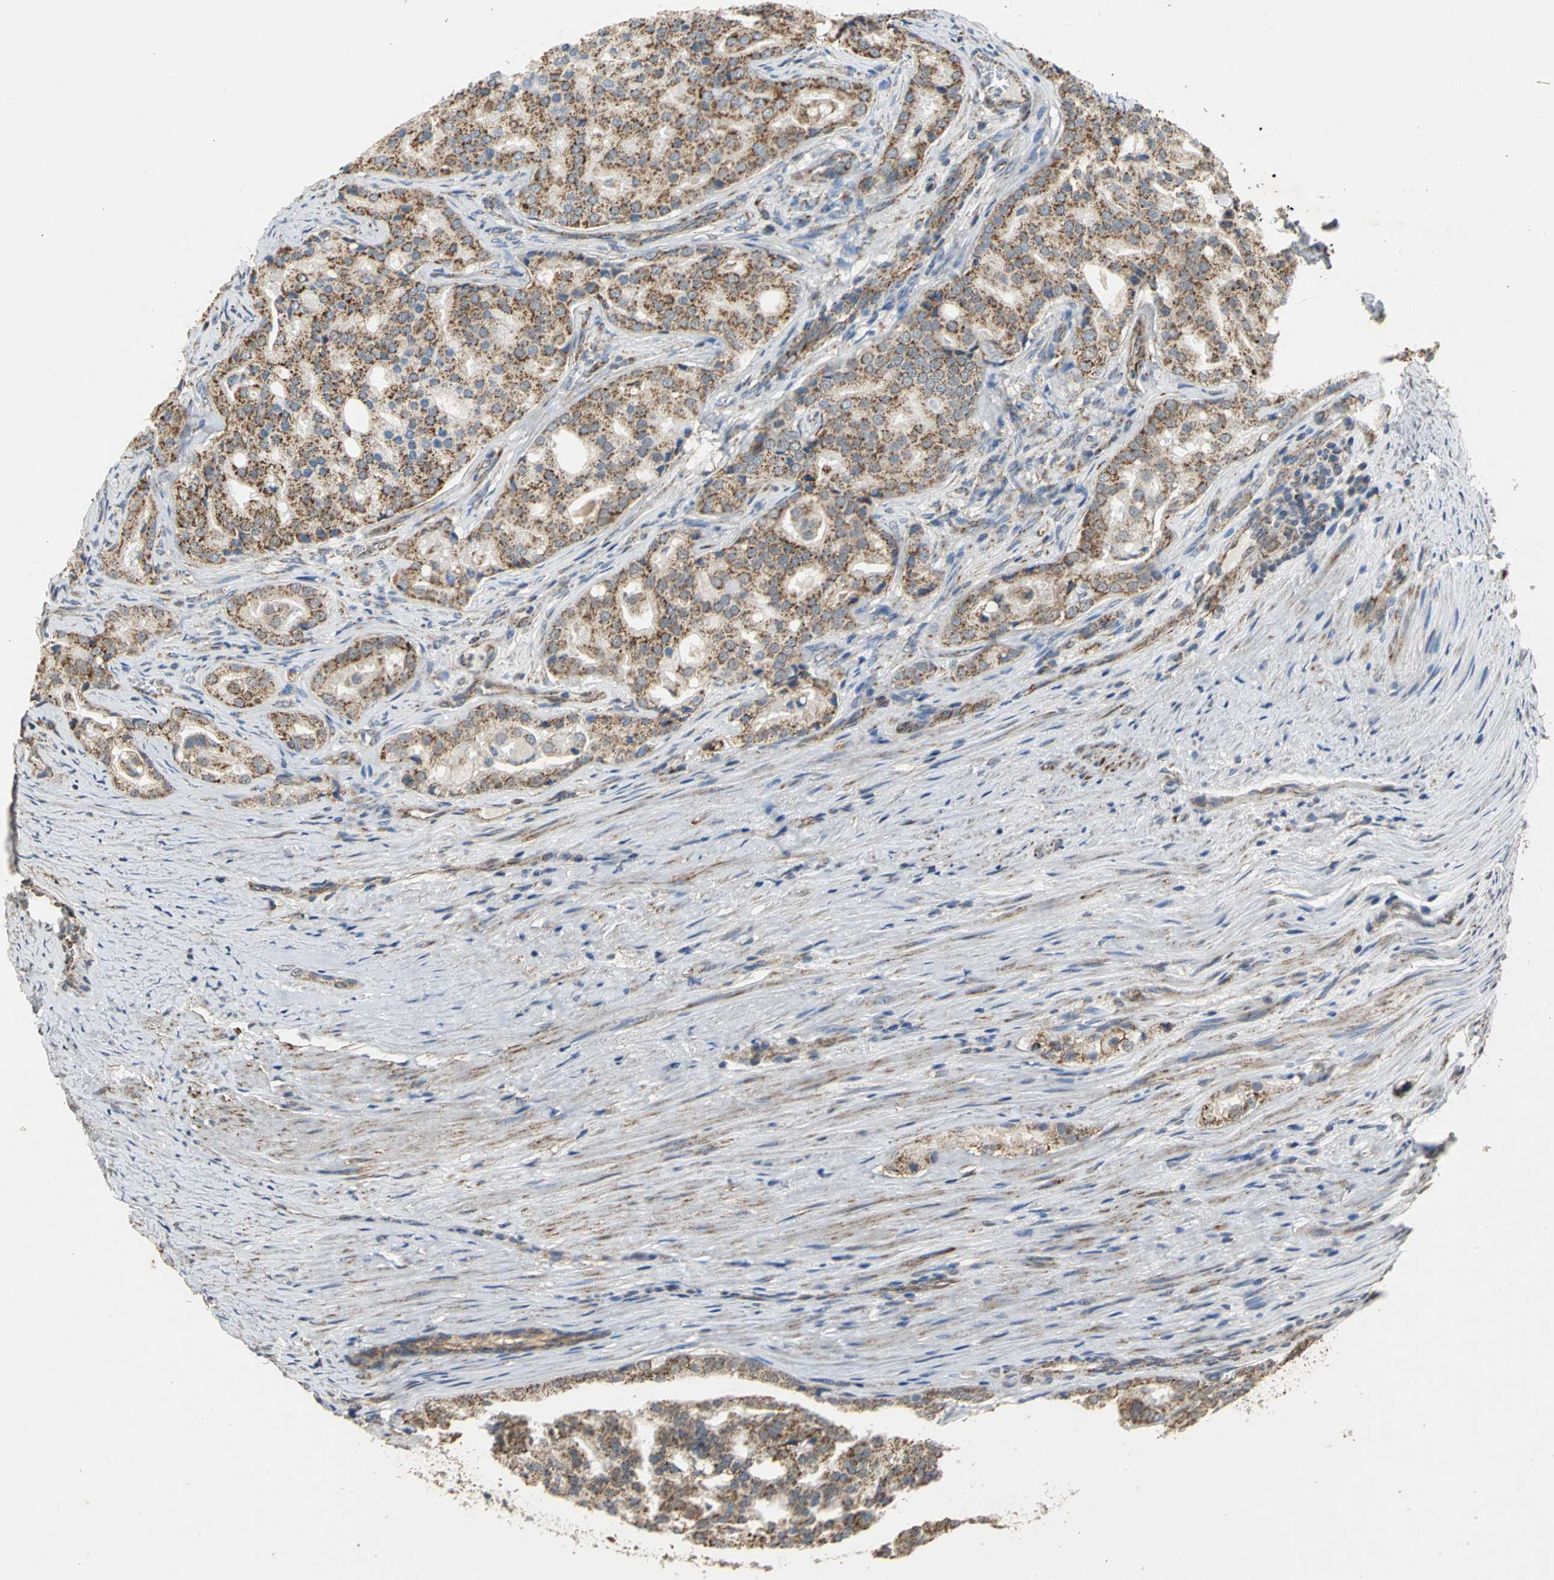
{"staining": {"intensity": "strong", "quantity": ">75%", "location": "cytoplasmic/membranous"}, "tissue": "prostate cancer", "cell_type": "Tumor cells", "image_type": "cancer", "snomed": [{"axis": "morphology", "description": "Adenocarcinoma, High grade"}, {"axis": "topography", "description": "Prostate"}], "caption": "Prostate cancer was stained to show a protein in brown. There is high levels of strong cytoplasmic/membranous staining in approximately >75% of tumor cells.", "gene": "NDUFB5", "patient": {"sex": "male", "age": 64}}